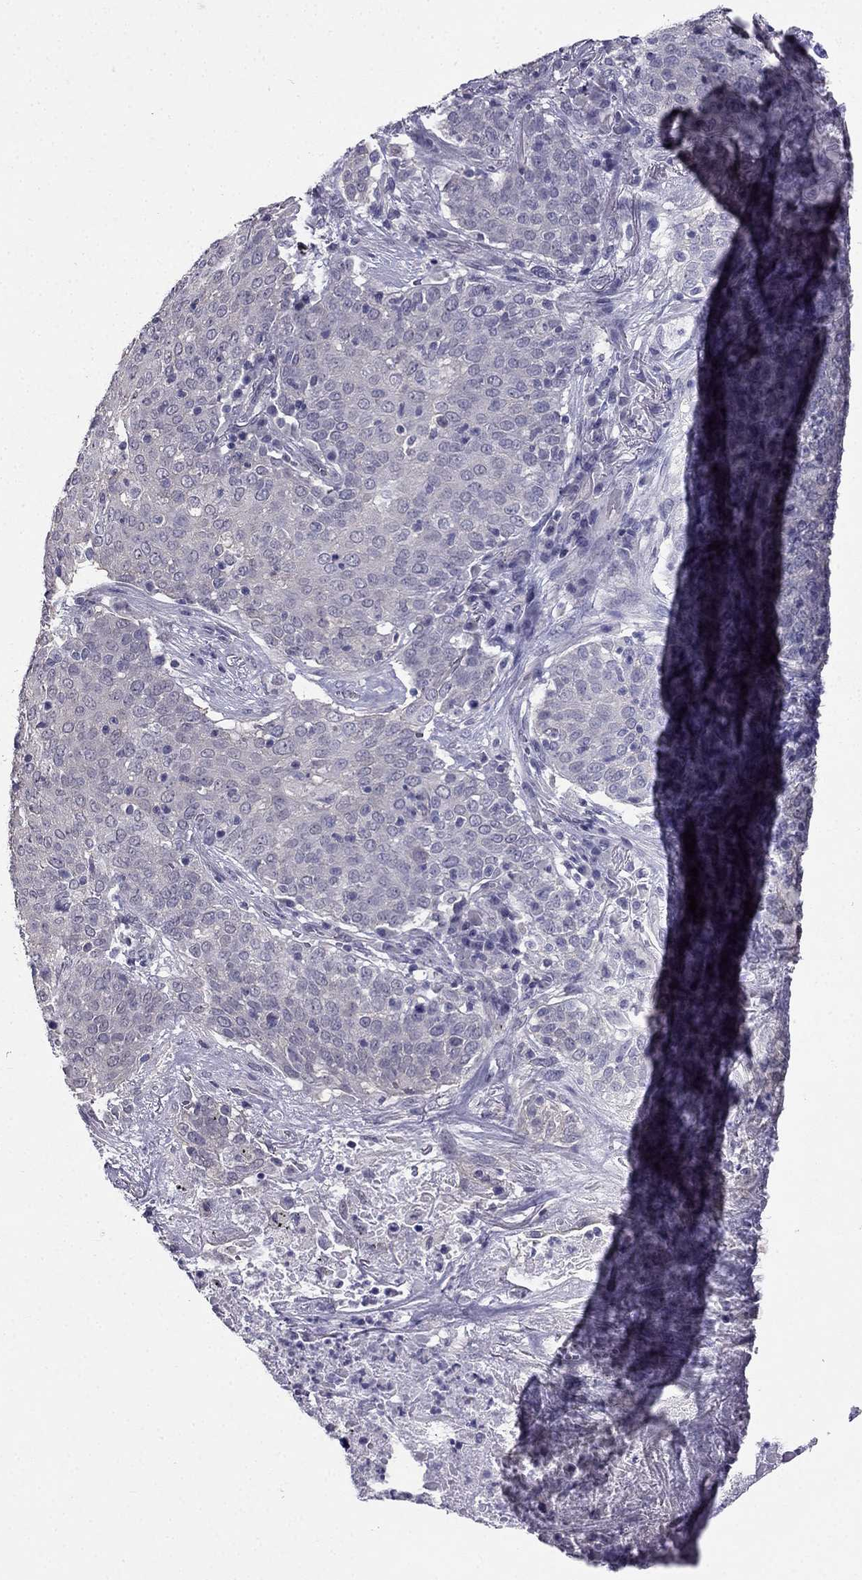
{"staining": {"intensity": "negative", "quantity": "none", "location": "none"}, "tissue": "lung cancer", "cell_type": "Tumor cells", "image_type": "cancer", "snomed": [{"axis": "morphology", "description": "Squamous cell carcinoma, NOS"}, {"axis": "topography", "description": "Lung"}], "caption": "This micrograph is of lung cancer stained with IHC to label a protein in brown with the nuclei are counter-stained blue. There is no staining in tumor cells. (Immunohistochemistry, brightfield microscopy, high magnification).", "gene": "HSFX1", "patient": {"sex": "male", "age": 82}}